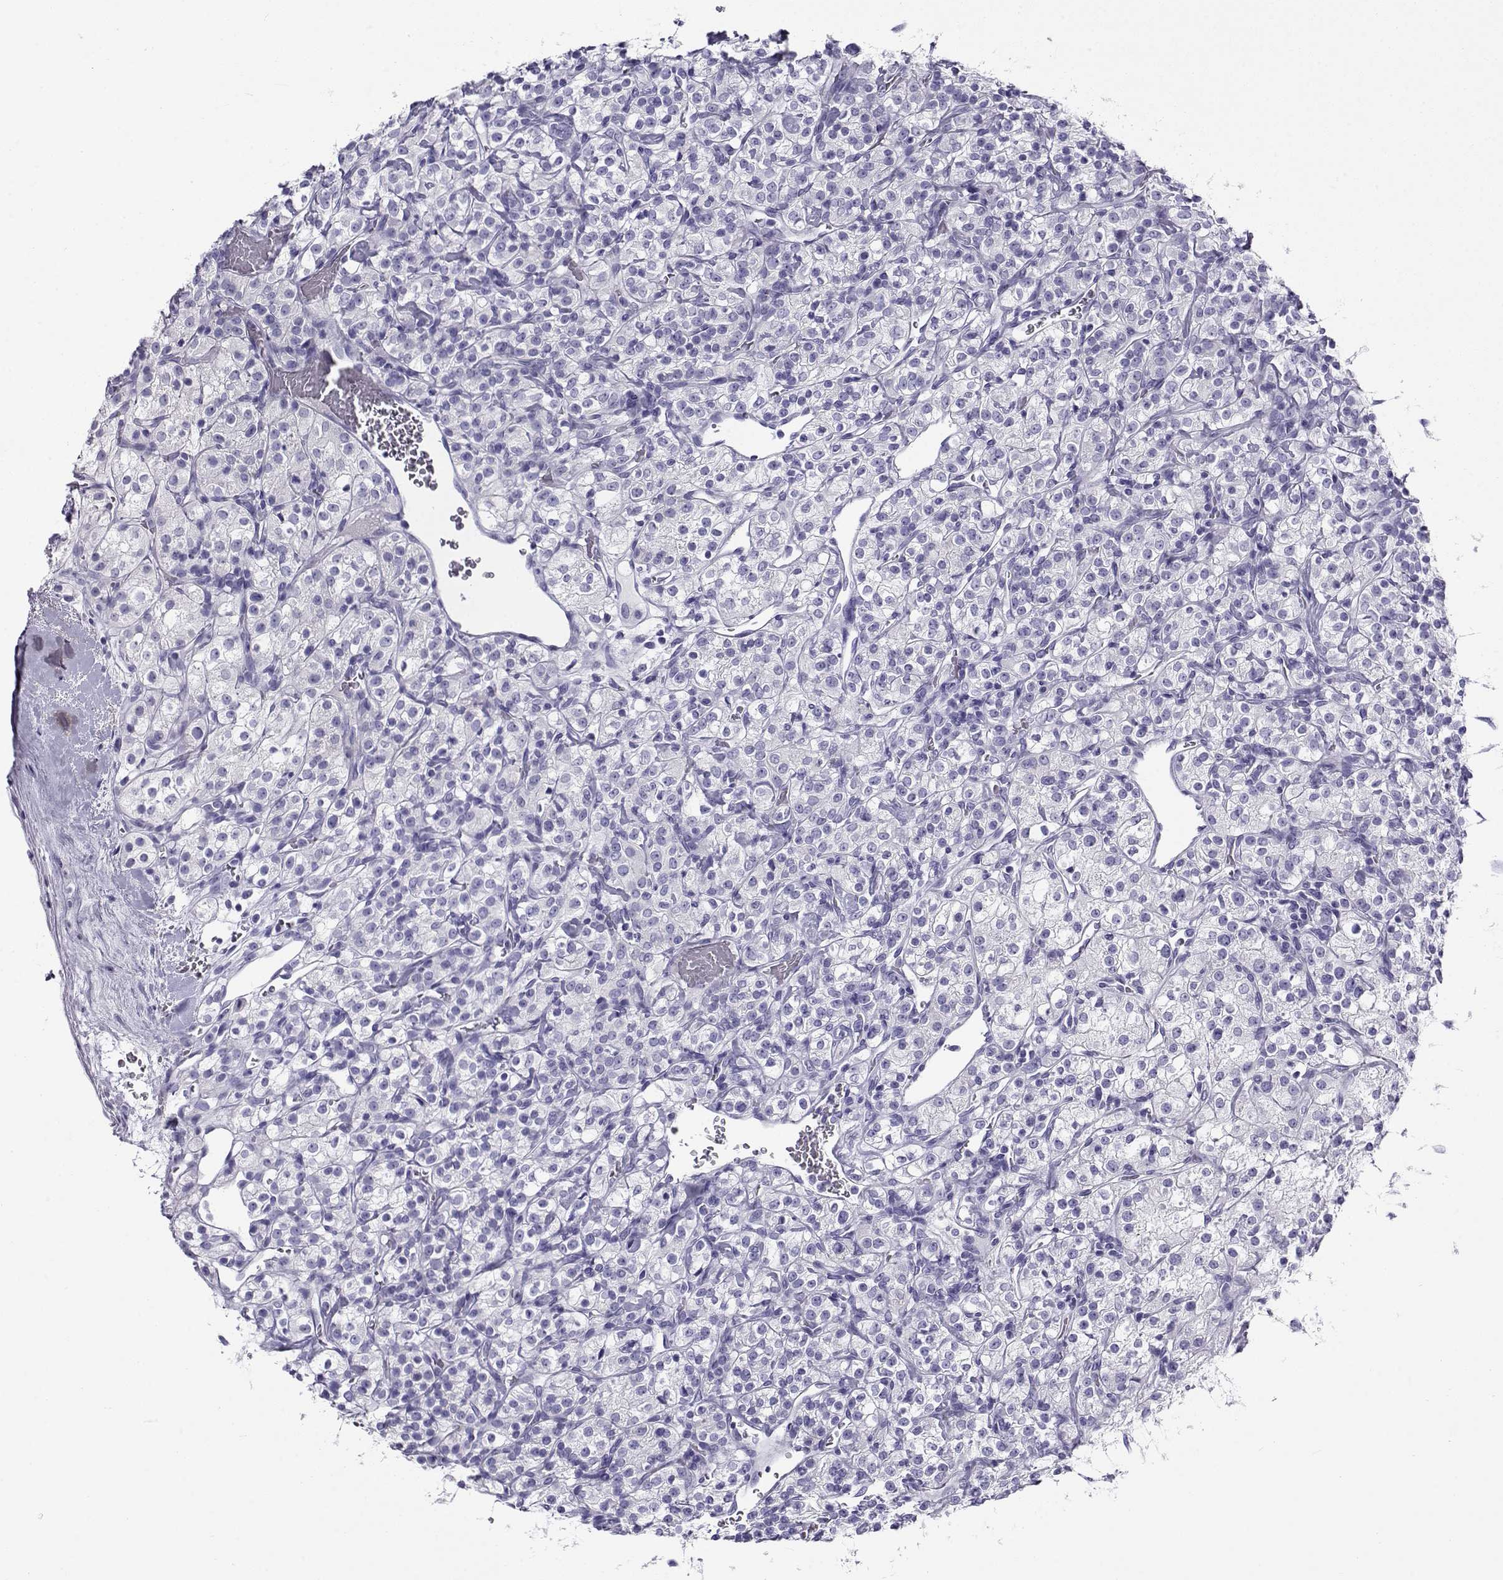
{"staining": {"intensity": "negative", "quantity": "none", "location": "none"}, "tissue": "renal cancer", "cell_type": "Tumor cells", "image_type": "cancer", "snomed": [{"axis": "morphology", "description": "Adenocarcinoma, NOS"}, {"axis": "topography", "description": "Kidney"}], "caption": "High magnification brightfield microscopy of renal cancer stained with DAB (brown) and counterstained with hematoxylin (blue): tumor cells show no significant staining. (IHC, brightfield microscopy, high magnification).", "gene": "CABS1", "patient": {"sex": "male", "age": 77}}